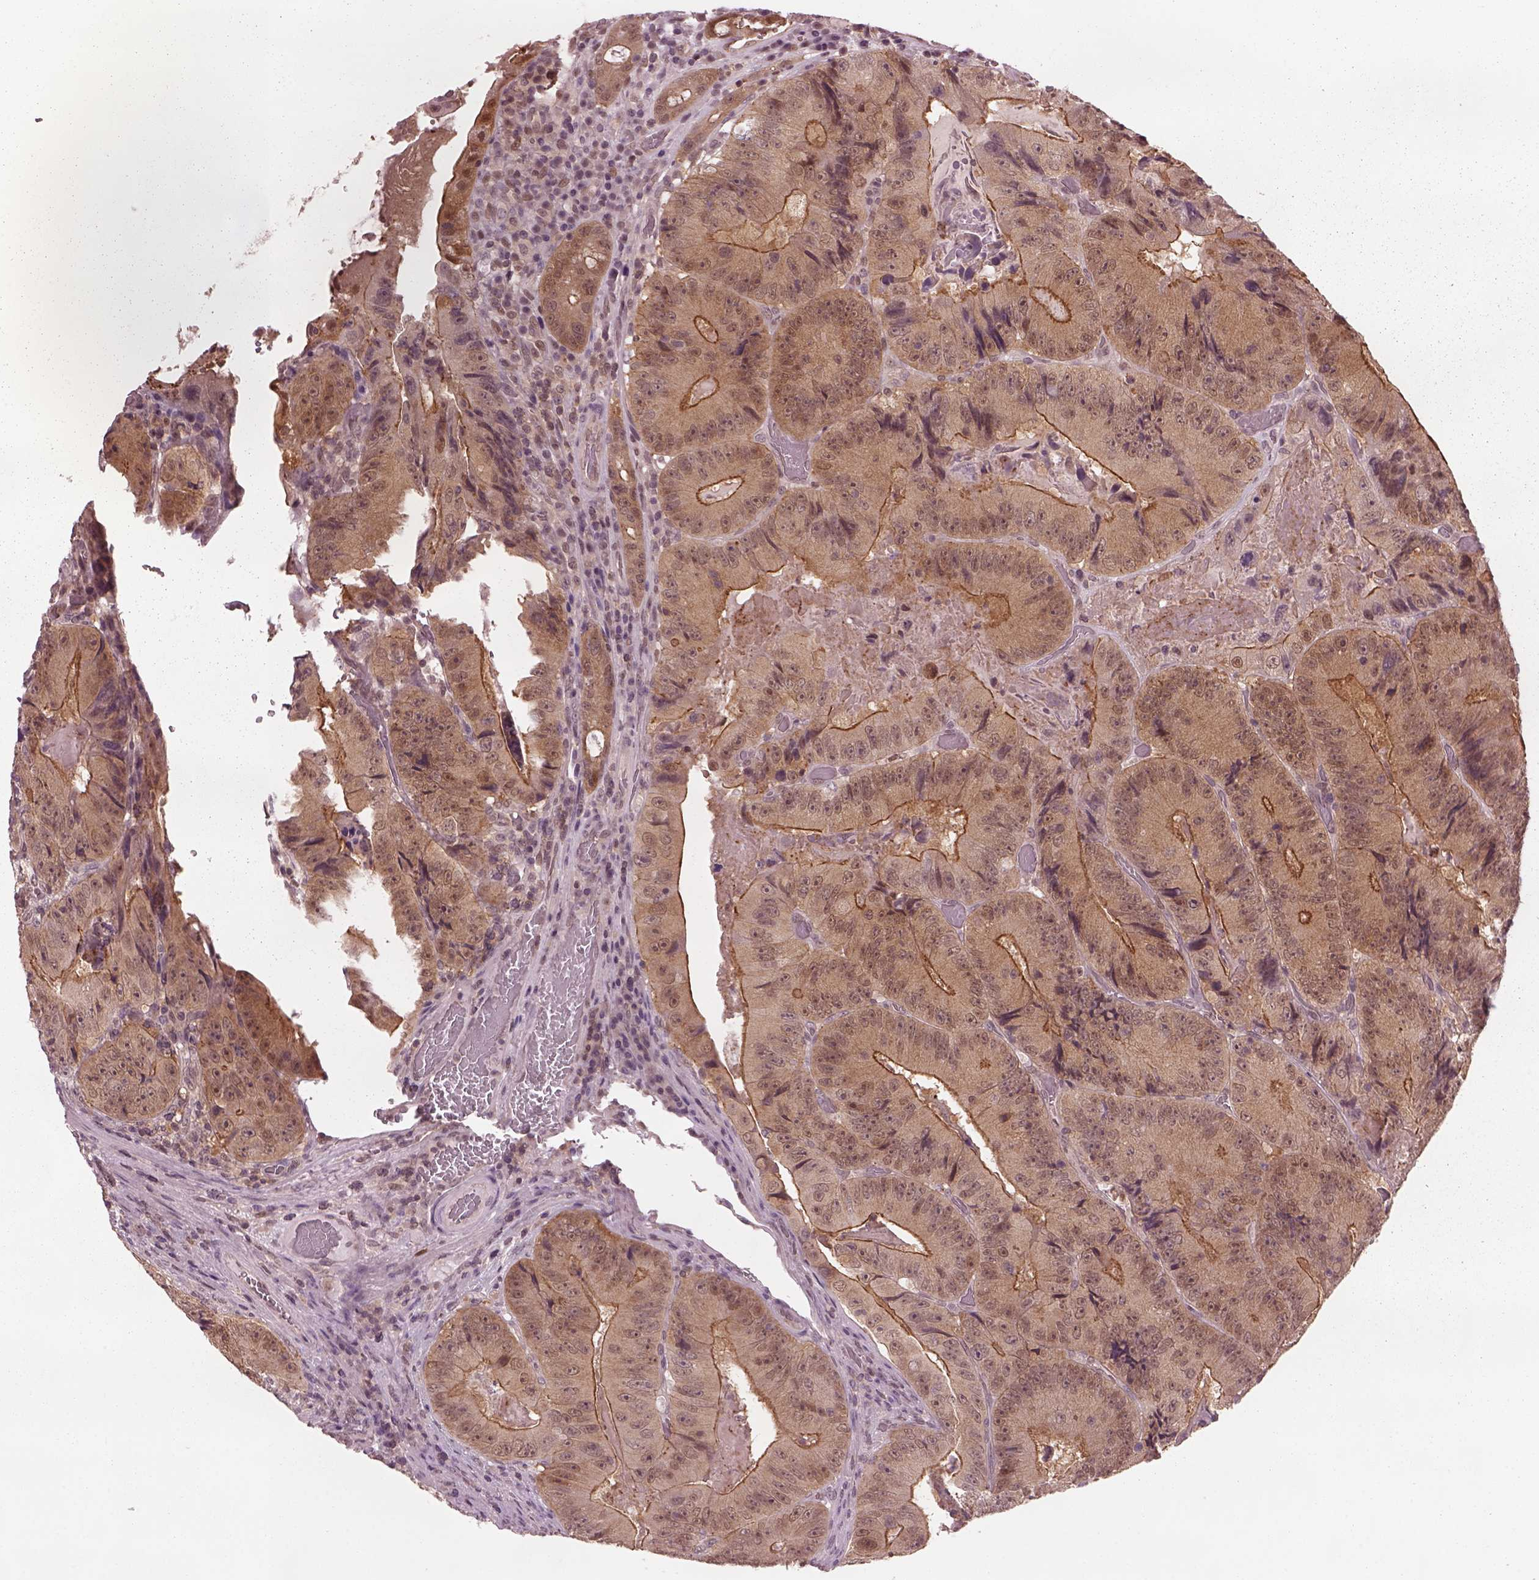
{"staining": {"intensity": "moderate", "quantity": ">75%", "location": "cytoplasmic/membranous"}, "tissue": "colorectal cancer", "cell_type": "Tumor cells", "image_type": "cancer", "snomed": [{"axis": "morphology", "description": "Adenocarcinoma, NOS"}, {"axis": "topography", "description": "Colon"}], "caption": "A micrograph of human adenocarcinoma (colorectal) stained for a protein exhibits moderate cytoplasmic/membranous brown staining in tumor cells.", "gene": "SRI", "patient": {"sex": "female", "age": 86}}